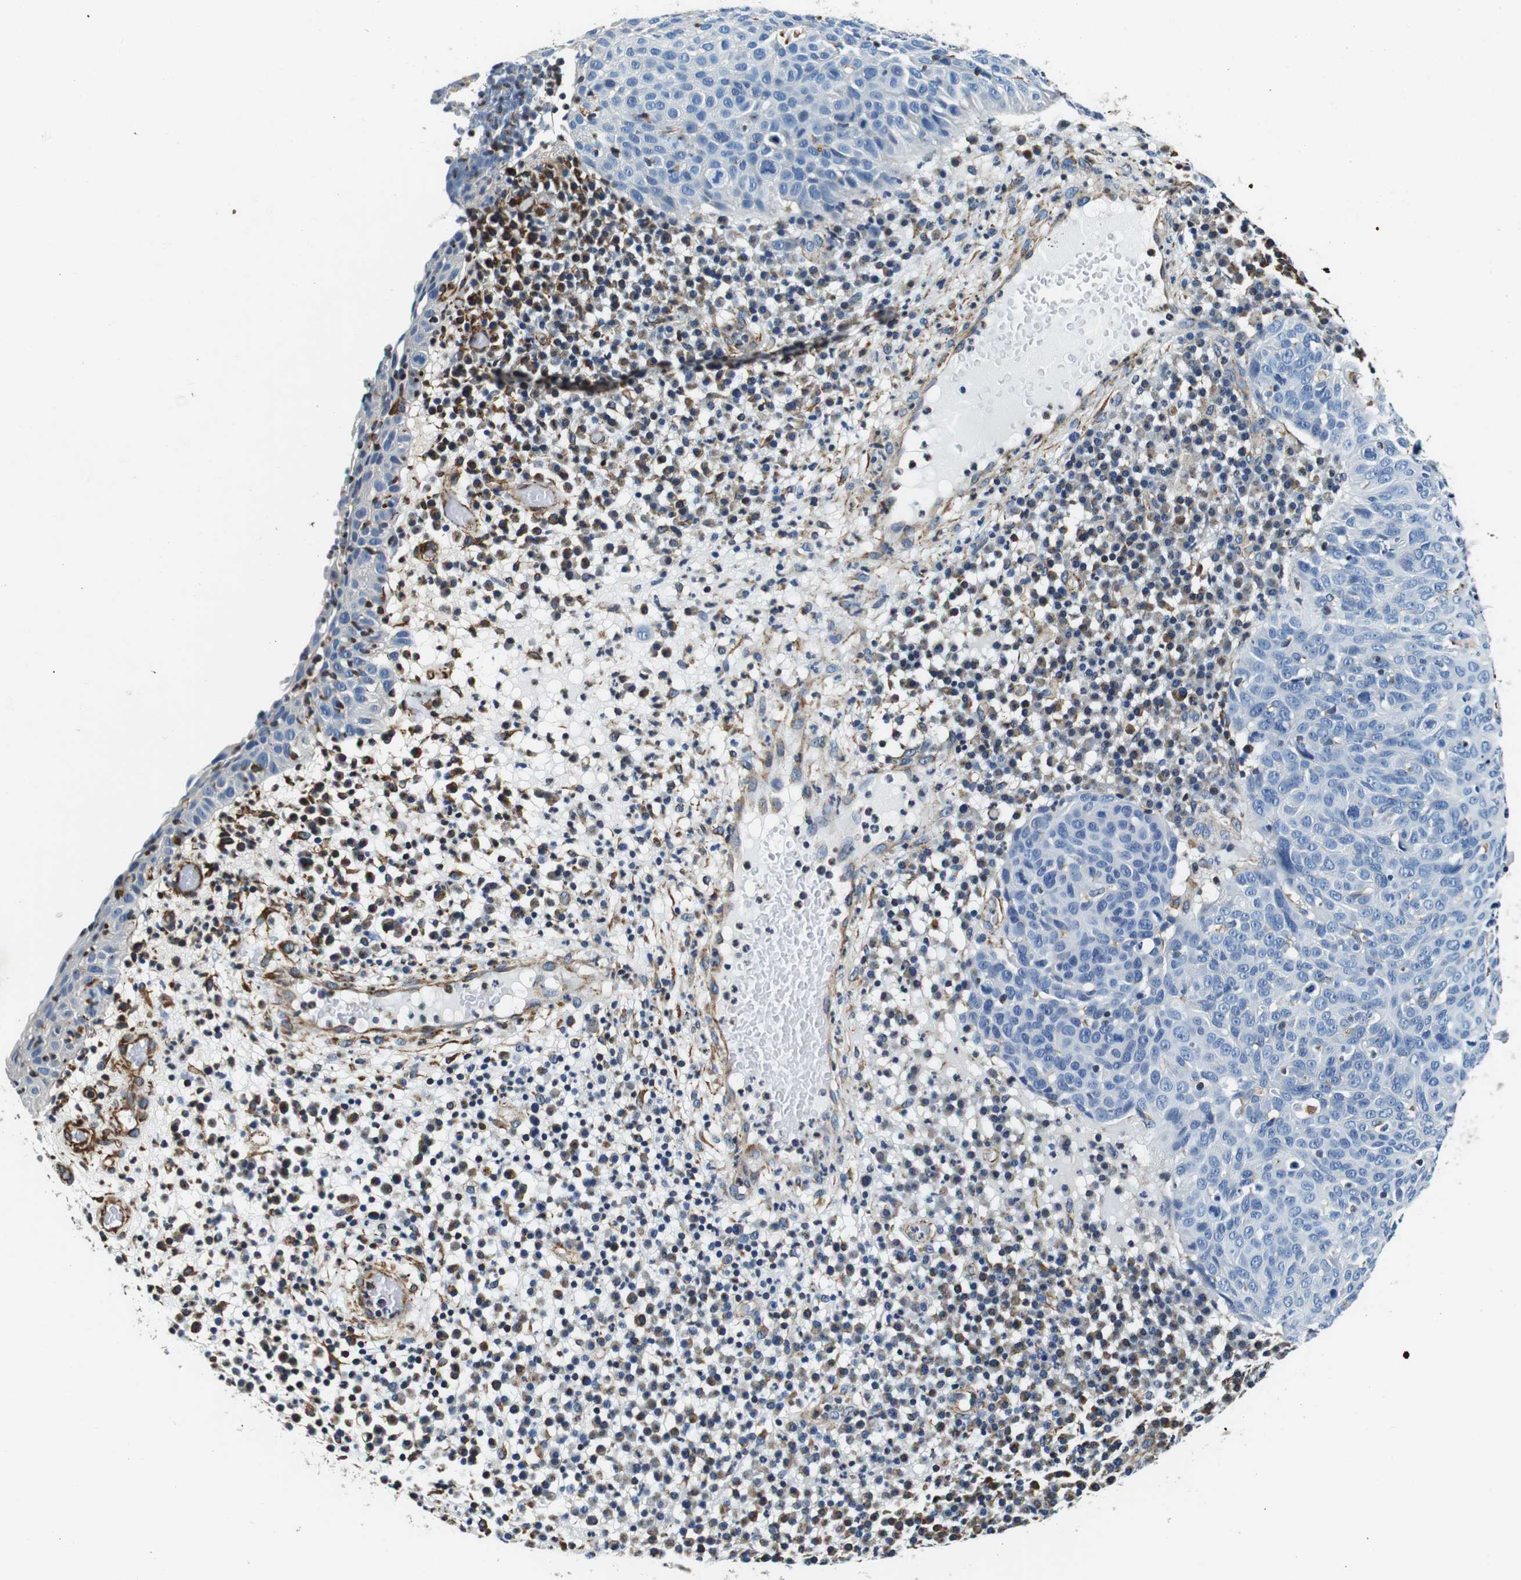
{"staining": {"intensity": "negative", "quantity": "none", "location": "none"}, "tissue": "skin cancer", "cell_type": "Tumor cells", "image_type": "cancer", "snomed": [{"axis": "morphology", "description": "Squamous cell carcinoma in situ, NOS"}, {"axis": "morphology", "description": "Squamous cell carcinoma, NOS"}, {"axis": "topography", "description": "Skin"}], "caption": "An image of squamous cell carcinoma (skin) stained for a protein exhibits no brown staining in tumor cells.", "gene": "GJE1", "patient": {"sex": "male", "age": 93}}